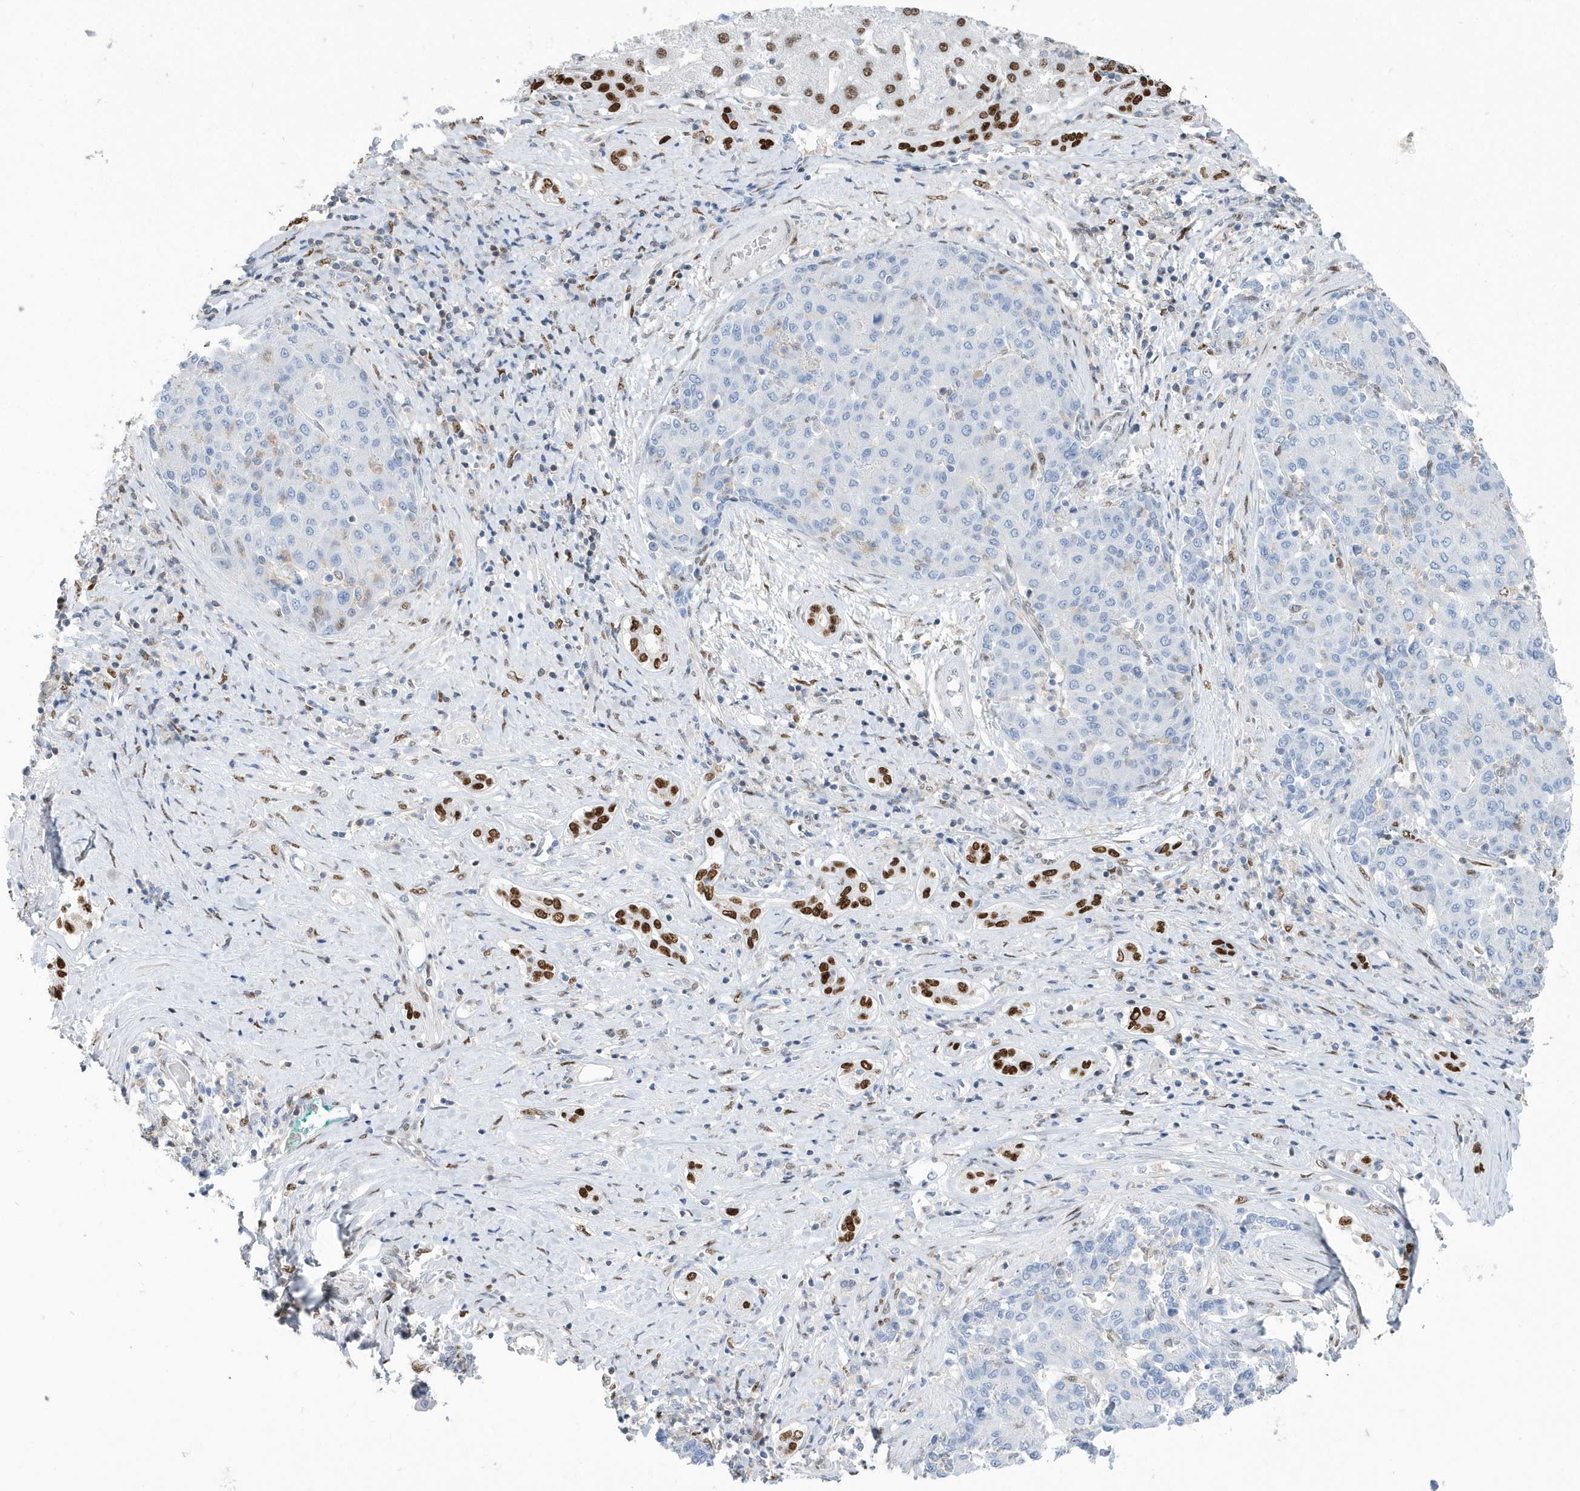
{"staining": {"intensity": "negative", "quantity": "none", "location": "none"}, "tissue": "liver cancer", "cell_type": "Tumor cells", "image_type": "cancer", "snomed": [{"axis": "morphology", "description": "Carcinoma, Hepatocellular, NOS"}, {"axis": "topography", "description": "Liver"}], "caption": "A histopathology image of liver cancer (hepatocellular carcinoma) stained for a protein demonstrates no brown staining in tumor cells.", "gene": "MACROH2A2", "patient": {"sex": "male", "age": 65}}